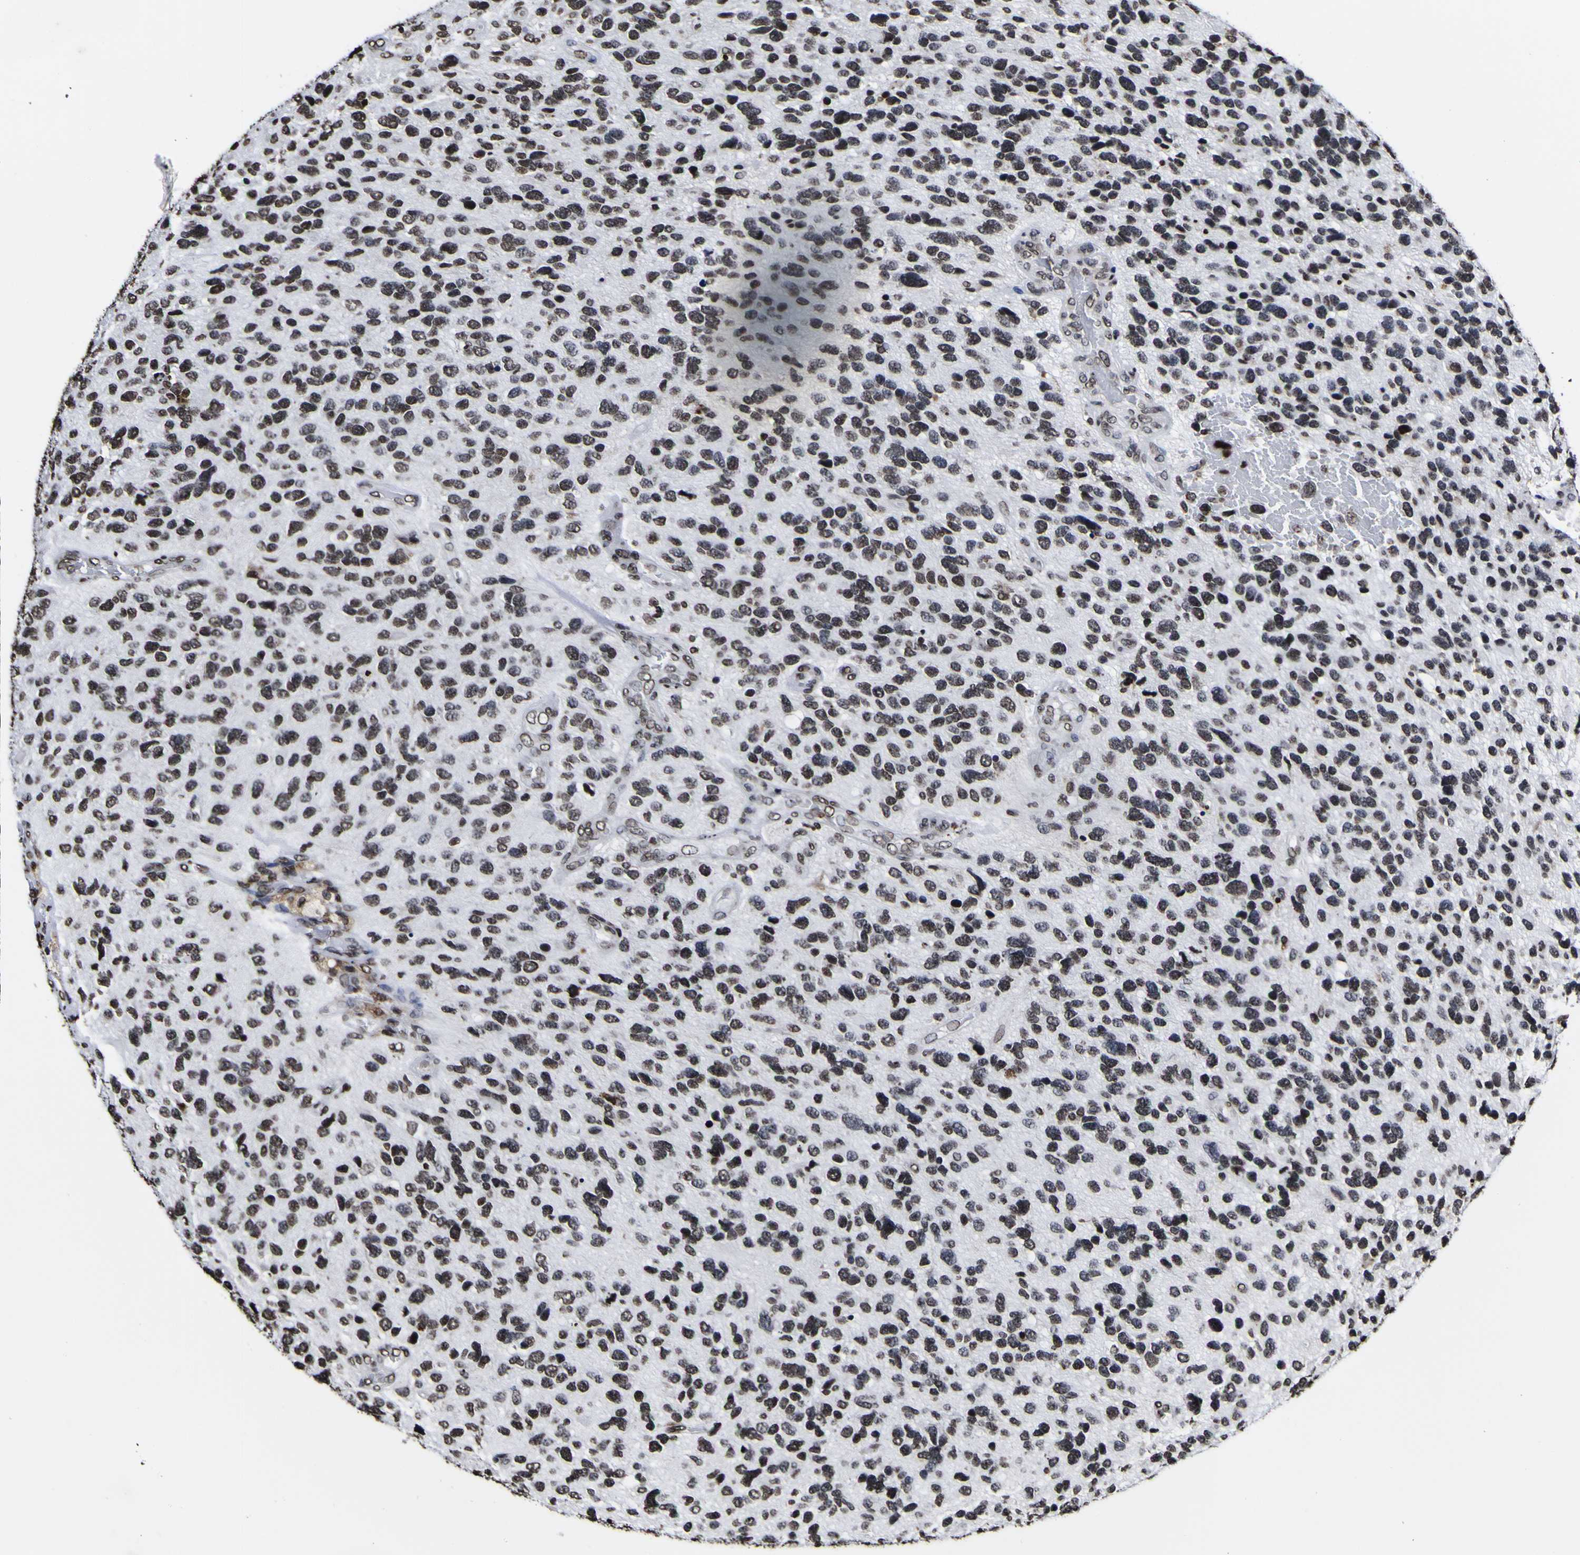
{"staining": {"intensity": "strong", "quantity": ">75%", "location": "nuclear"}, "tissue": "glioma", "cell_type": "Tumor cells", "image_type": "cancer", "snomed": [{"axis": "morphology", "description": "Glioma, malignant, High grade"}, {"axis": "topography", "description": "Brain"}], "caption": "A photomicrograph of glioma stained for a protein reveals strong nuclear brown staining in tumor cells. The protein is shown in brown color, while the nuclei are stained blue.", "gene": "PIAS1", "patient": {"sex": "female", "age": 58}}